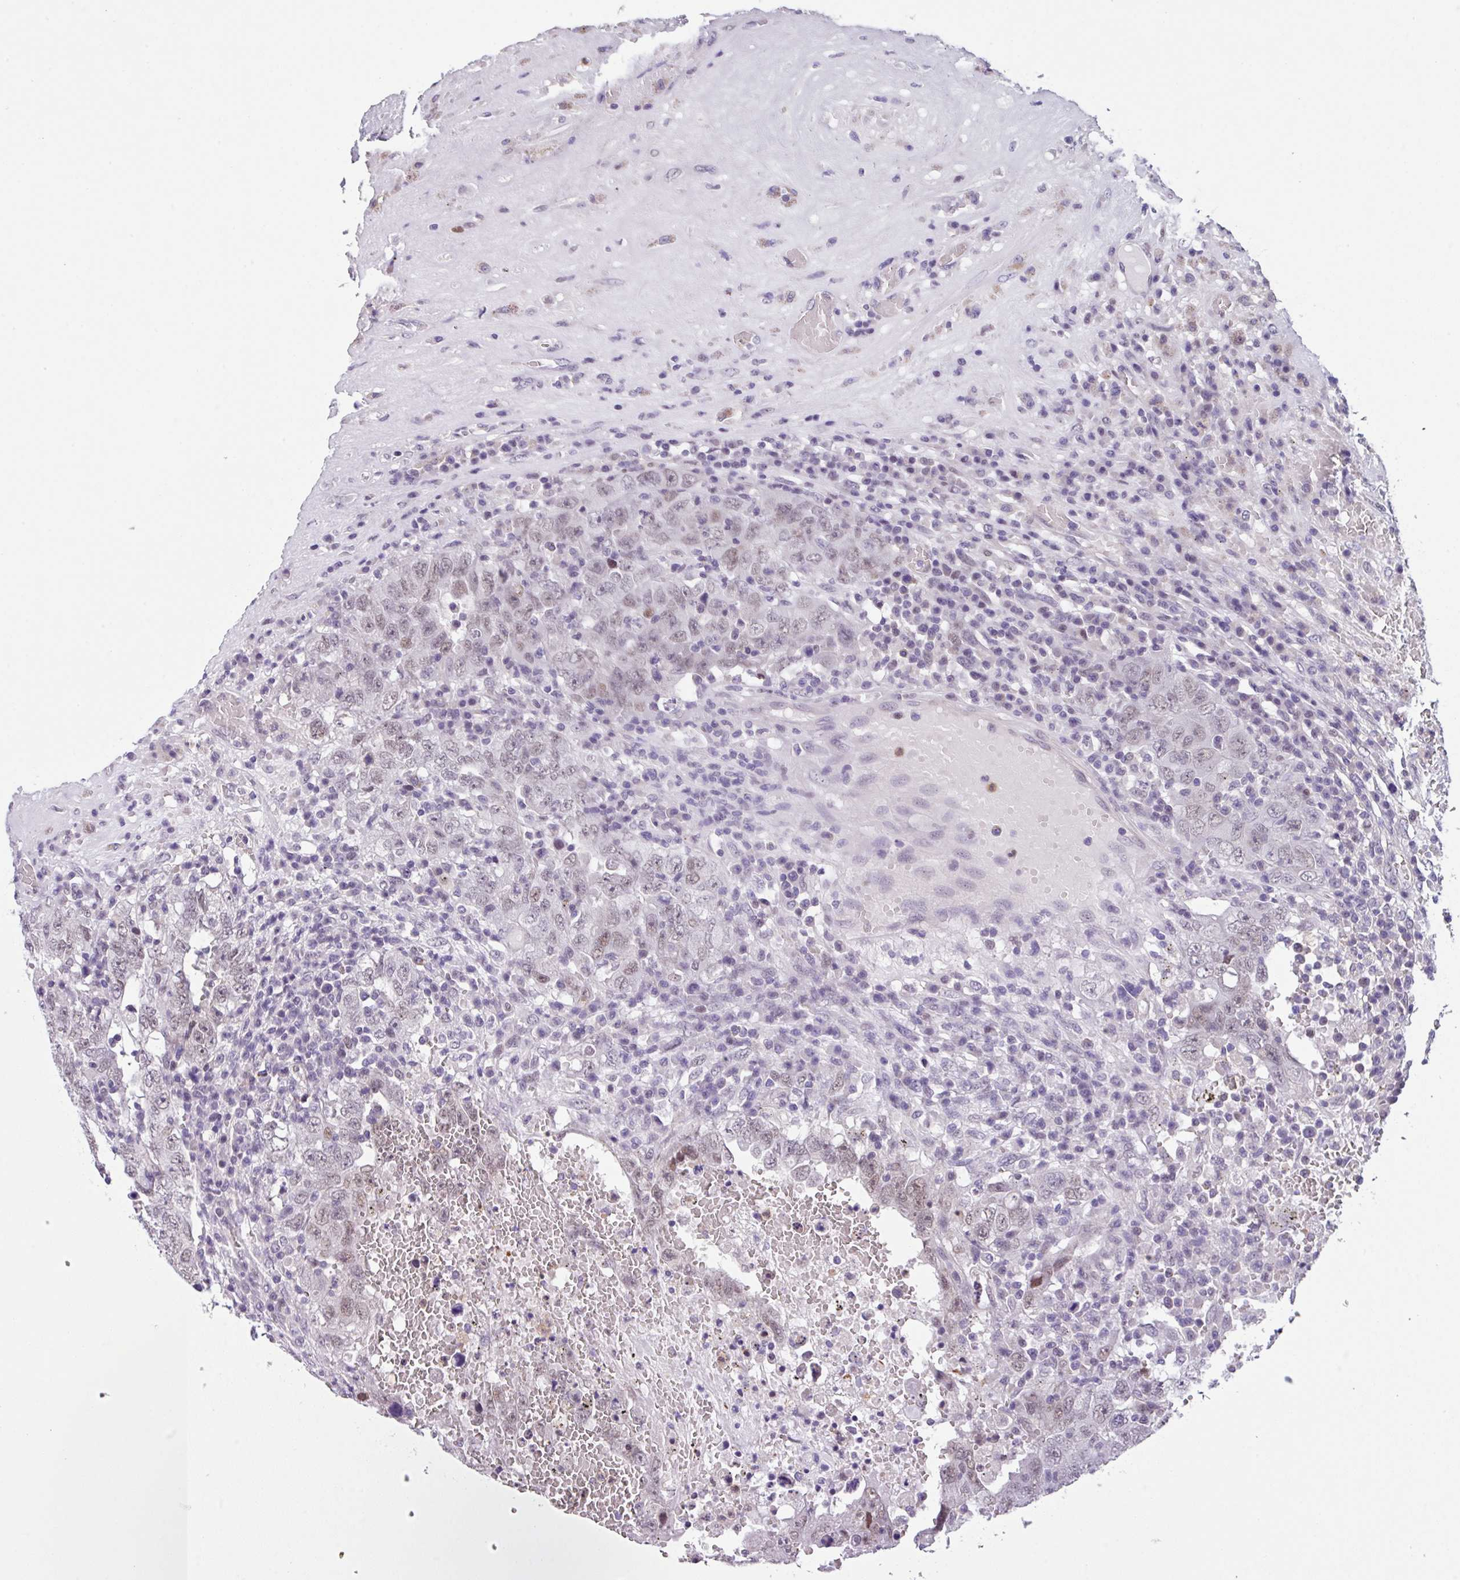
{"staining": {"intensity": "weak", "quantity": "25%-75%", "location": "nuclear"}, "tissue": "testis cancer", "cell_type": "Tumor cells", "image_type": "cancer", "snomed": [{"axis": "morphology", "description": "Carcinoma, Embryonal, NOS"}, {"axis": "topography", "description": "Testis"}], "caption": "Human embryonal carcinoma (testis) stained with a protein marker shows weak staining in tumor cells.", "gene": "ZFP3", "patient": {"sex": "male", "age": 26}}